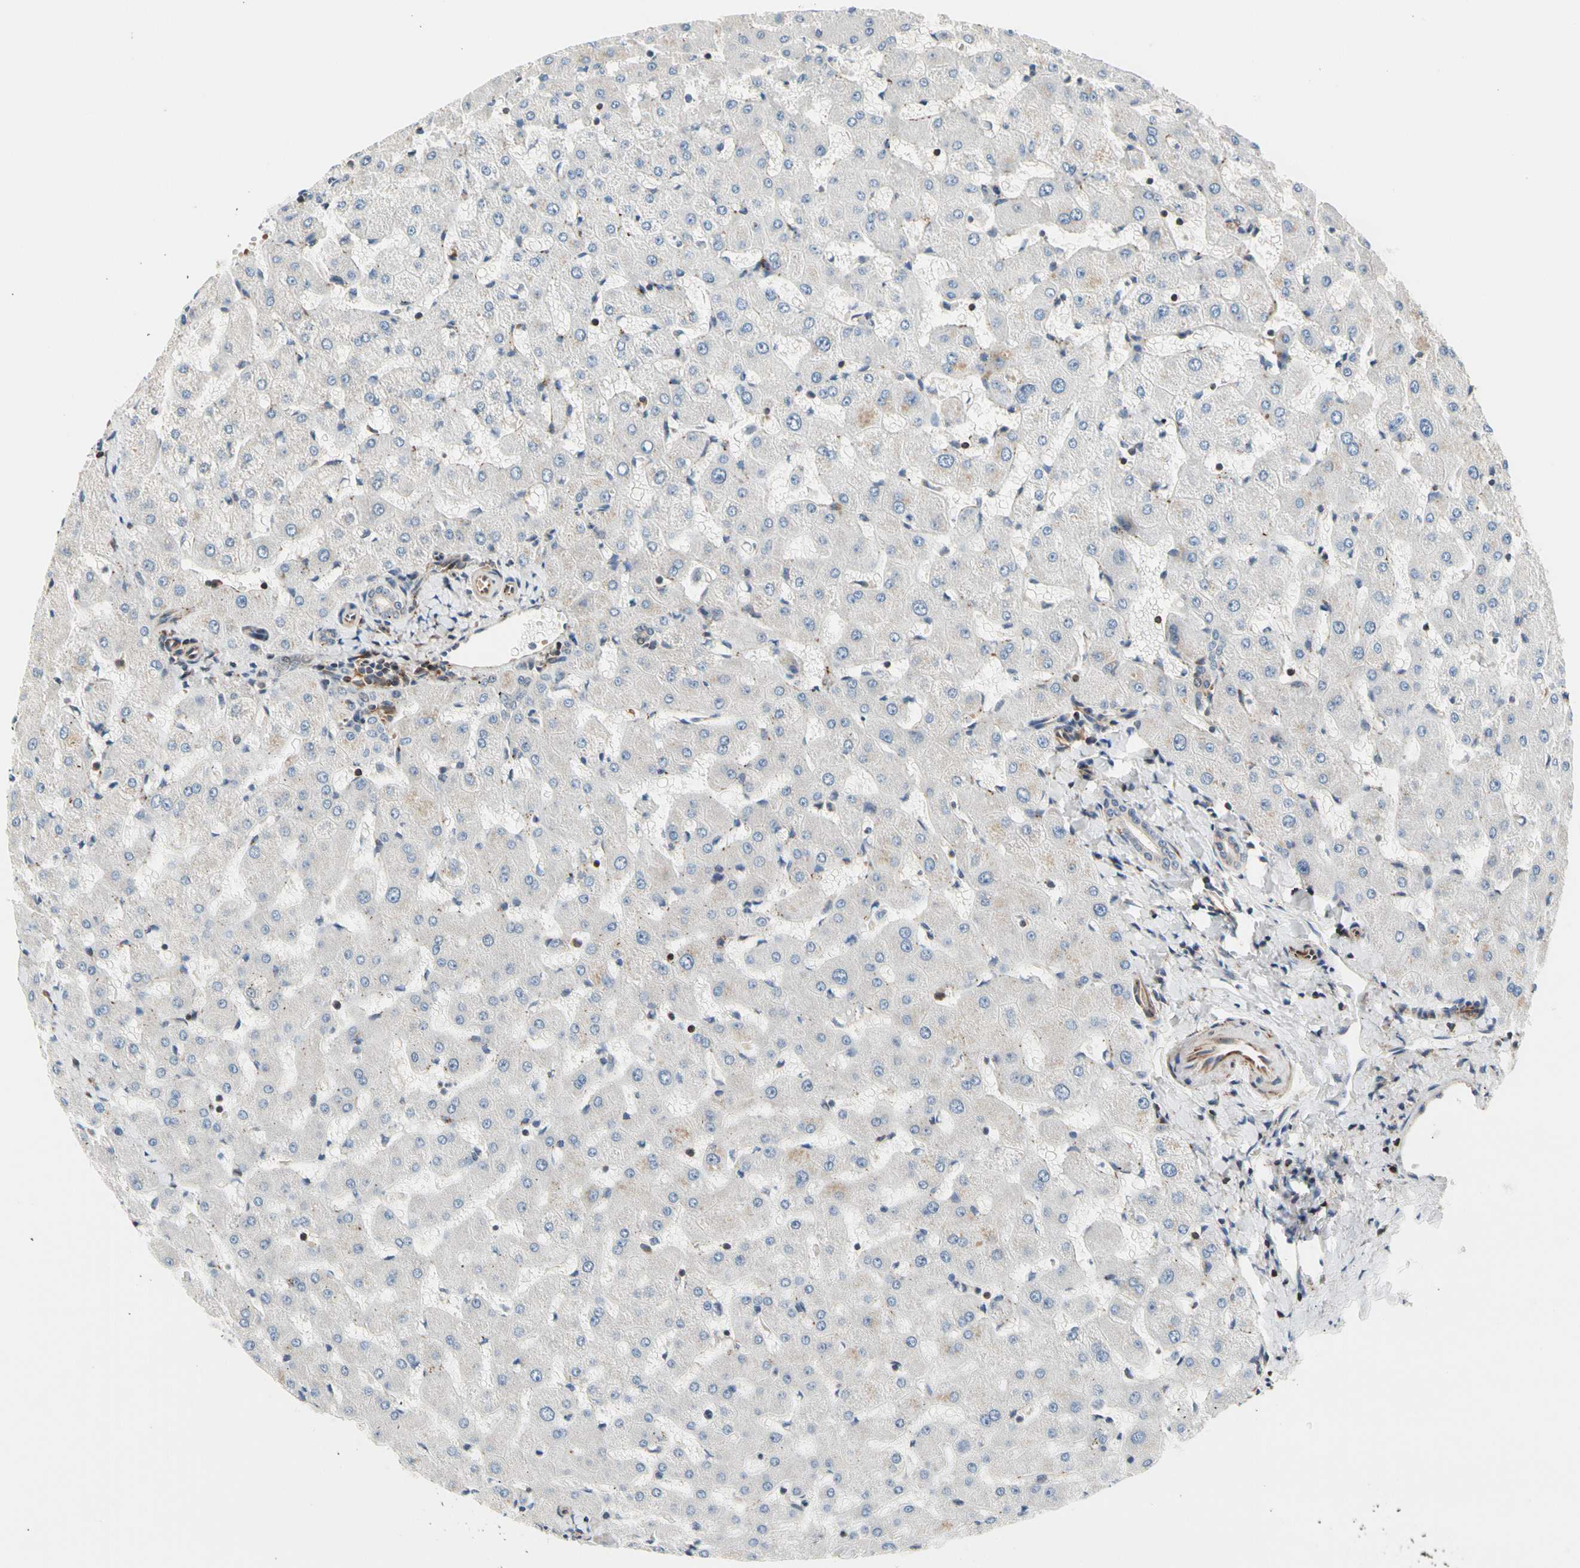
{"staining": {"intensity": "negative", "quantity": "none", "location": "none"}, "tissue": "liver", "cell_type": "Cholangiocytes", "image_type": "normal", "snomed": [{"axis": "morphology", "description": "Normal tissue, NOS"}, {"axis": "topography", "description": "Liver"}], "caption": "Liver was stained to show a protein in brown. There is no significant positivity in cholangiocytes.", "gene": "MAP3K3", "patient": {"sex": "female", "age": 63}}